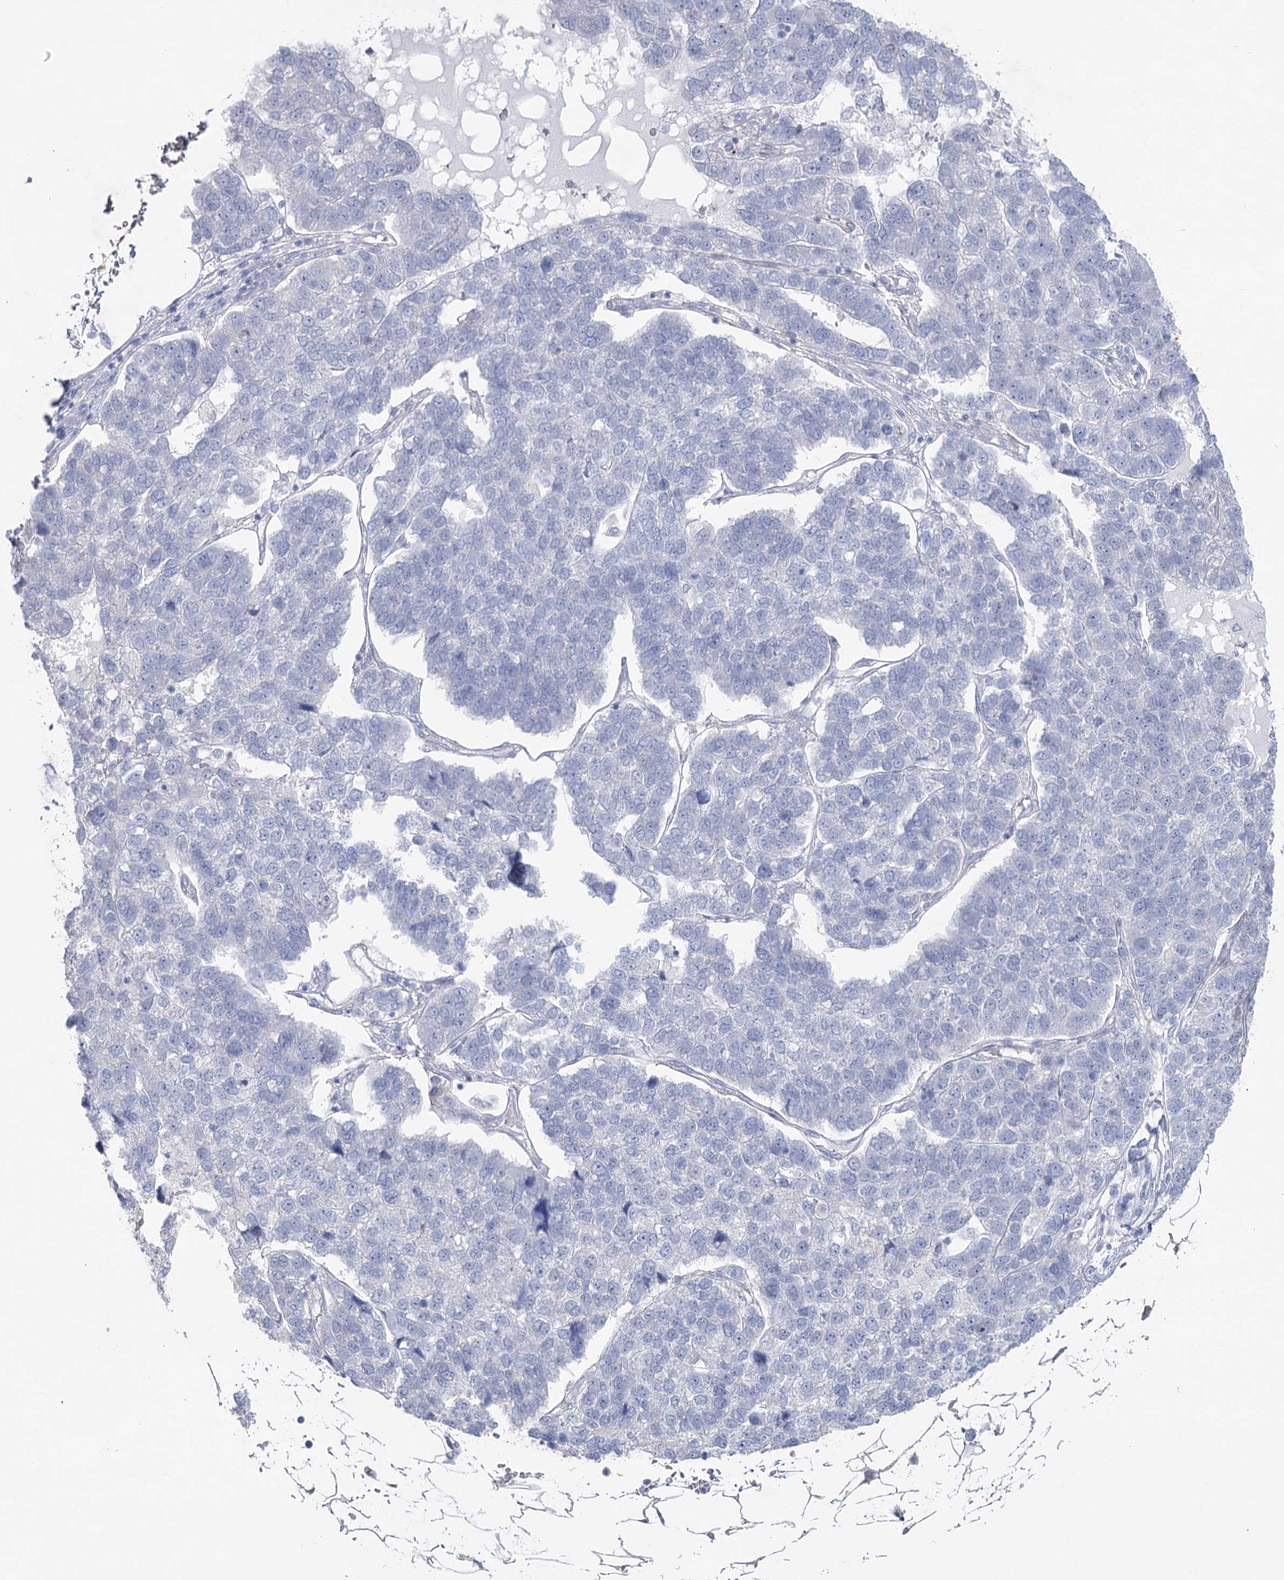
{"staining": {"intensity": "negative", "quantity": "none", "location": "none"}, "tissue": "pancreatic cancer", "cell_type": "Tumor cells", "image_type": "cancer", "snomed": [{"axis": "morphology", "description": "Adenocarcinoma, NOS"}, {"axis": "topography", "description": "Pancreas"}], "caption": "This is an immunohistochemistry (IHC) photomicrograph of human adenocarcinoma (pancreatic). There is no positivity in tumor cells.", "gene": "CCDC88A", "patient": {"sex": "female", "age": 61}}